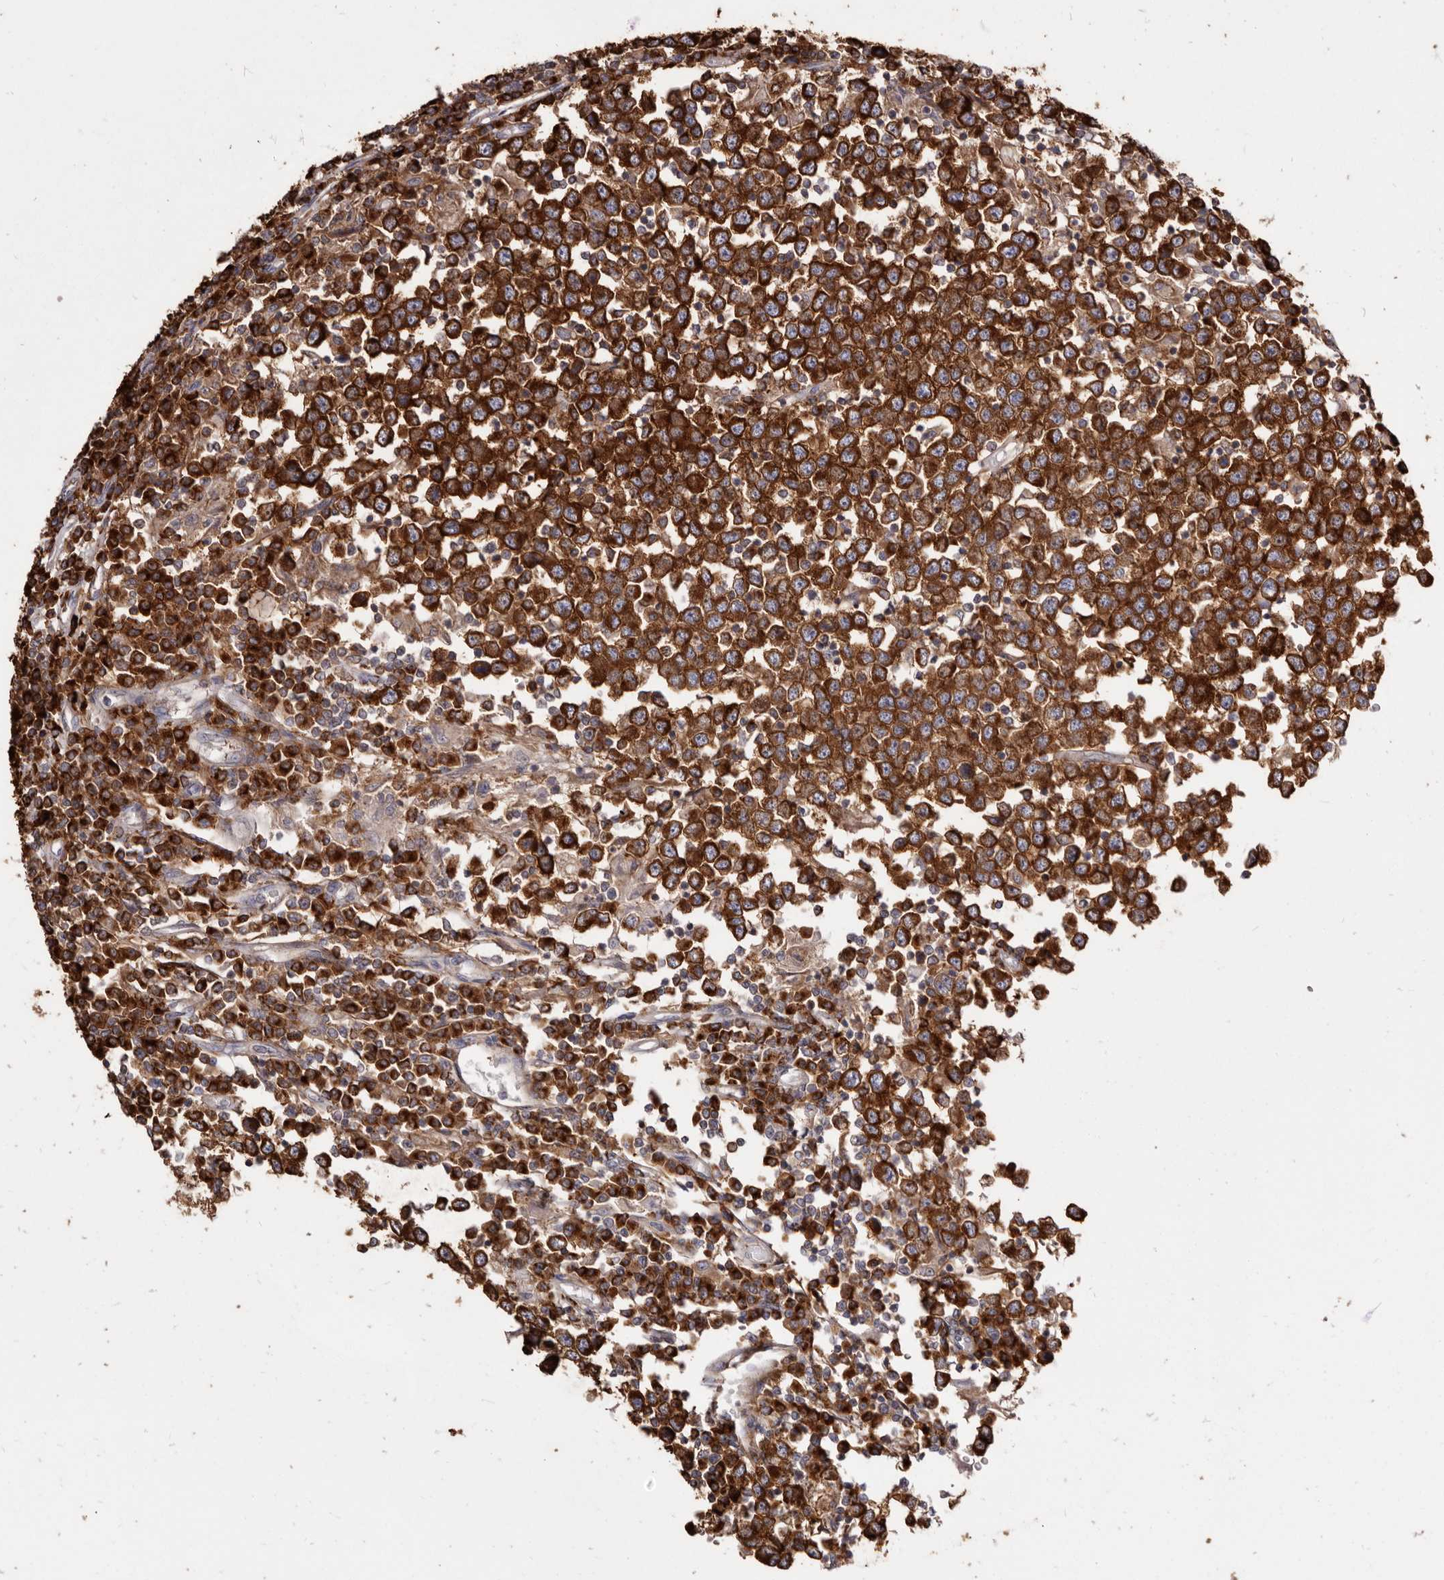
{"staining": {"intensity": "strong", "quantity": ">75%", "location": "cytoplasmic/membranous"}, "tissue": "testis cancer", "cell_type": "Tumor cells", "image_type": "cancer", "snomed": [{"axis": "morphology", "description": "Seminoma, NOS"}, {"axis": "topography", "description": "Testis"}], "caption": "The histopathology image displays immunohistochemical staining of testis cancer. There is strong cytoplasmic/membranous positivity is seen in about >75% of tumor cells. Immunohistochemistry stains the protein of interest in brown and the nuclei are stained blue.", "gene": "TPD52", "patient": {"sex": "male", "age": 65}}